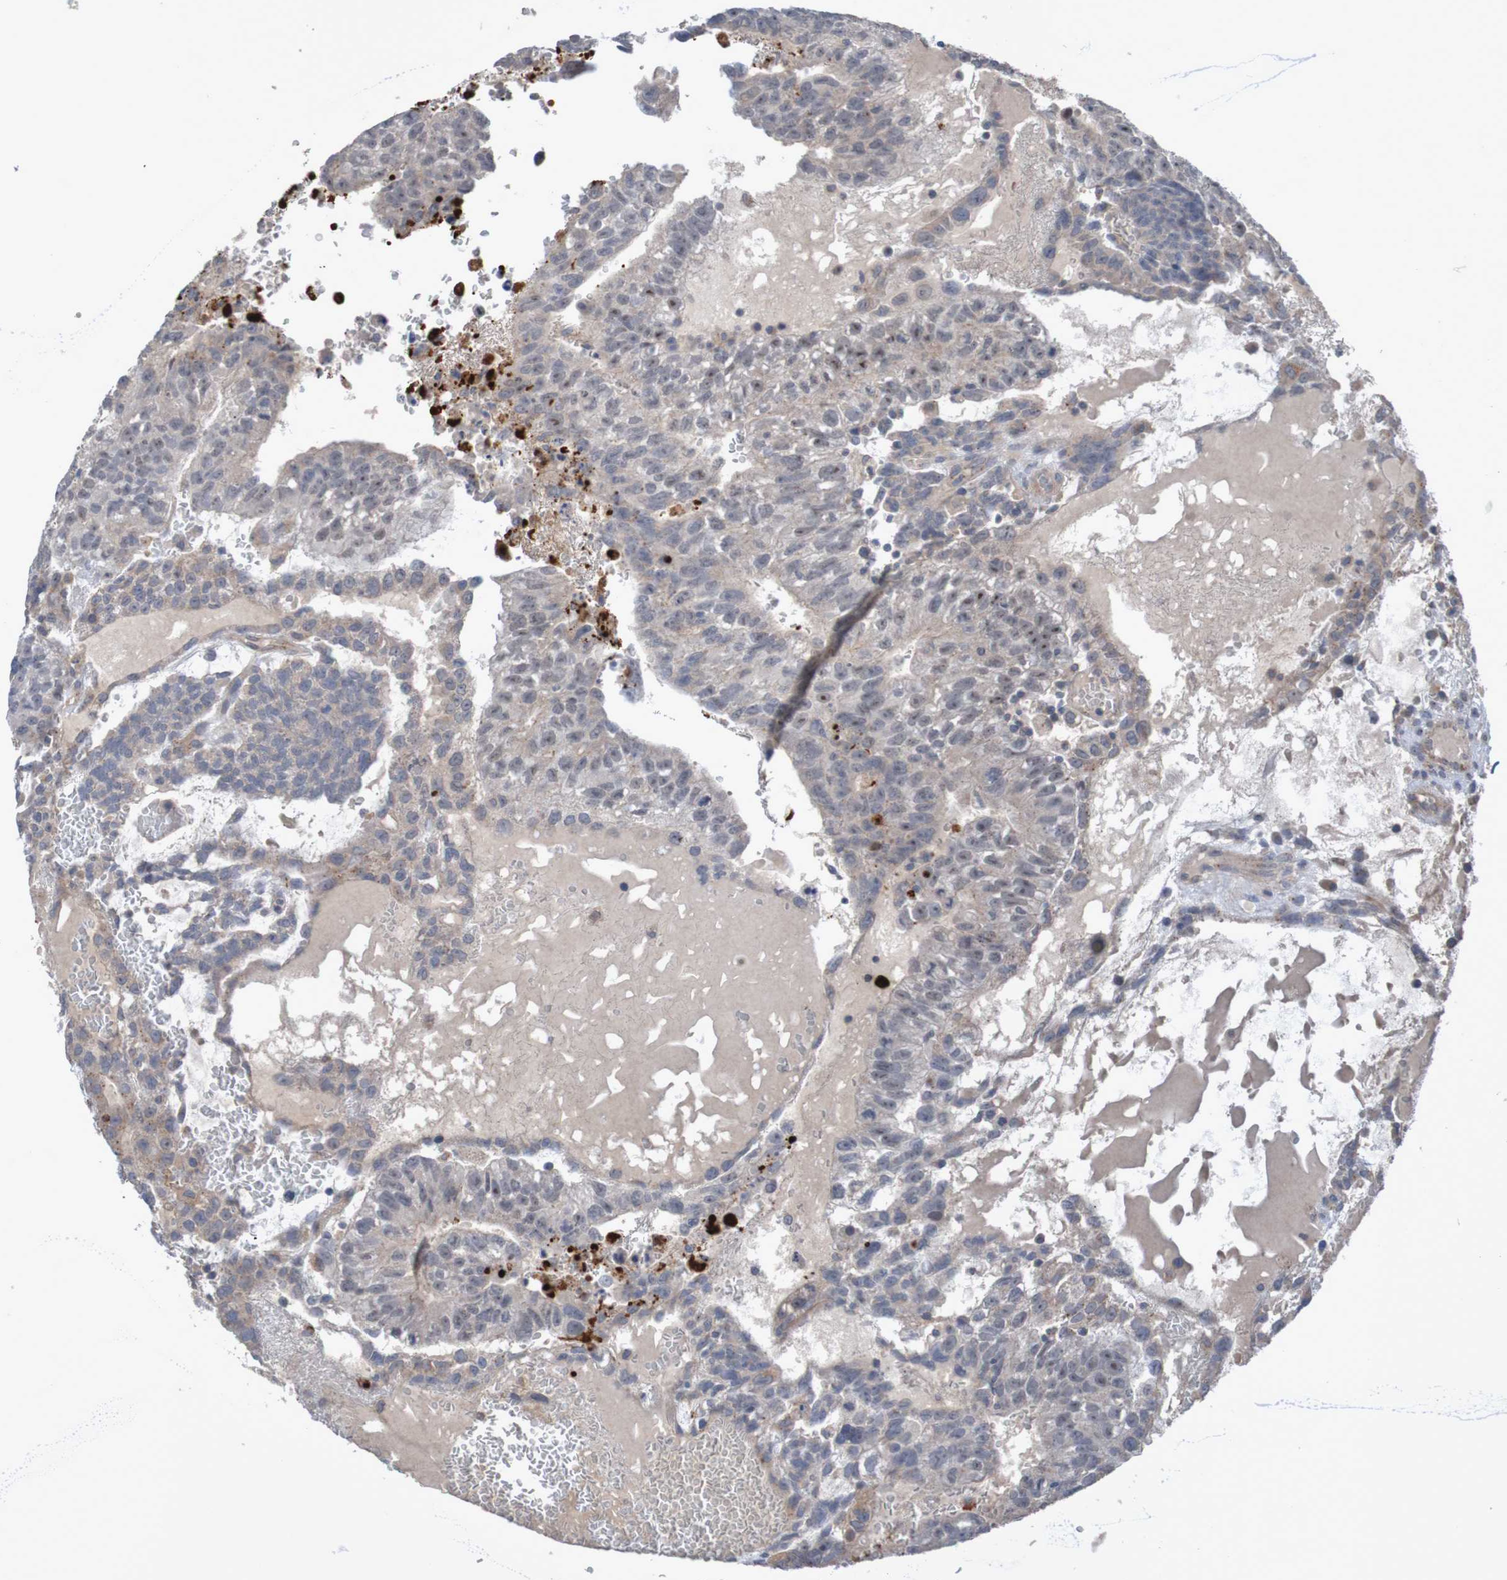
{"staining": {"intensity": "weak", "quantity": ">75%", "location": "cytoplasmic/membranous"}, "tissue": "testis cancer", "cell_type": "Tumor cells", "image_type": "cancer", "snomed": [{"axis": "morphology", "description": "Seminoma, NOS"}, {"axis": "morphology", "description": "Carcinoma, Embryonal, NOS"}, {"axis": "topography", "description": "Testis"}], "caption": "Approximately >75% of tumor cells in testis cancer display weak cytoplasmic/membranous protein expression as visualized by brown immunohistochemical staining.", "gene": "ANGPT4", "patient": {"sex": "male", "age": 52}}